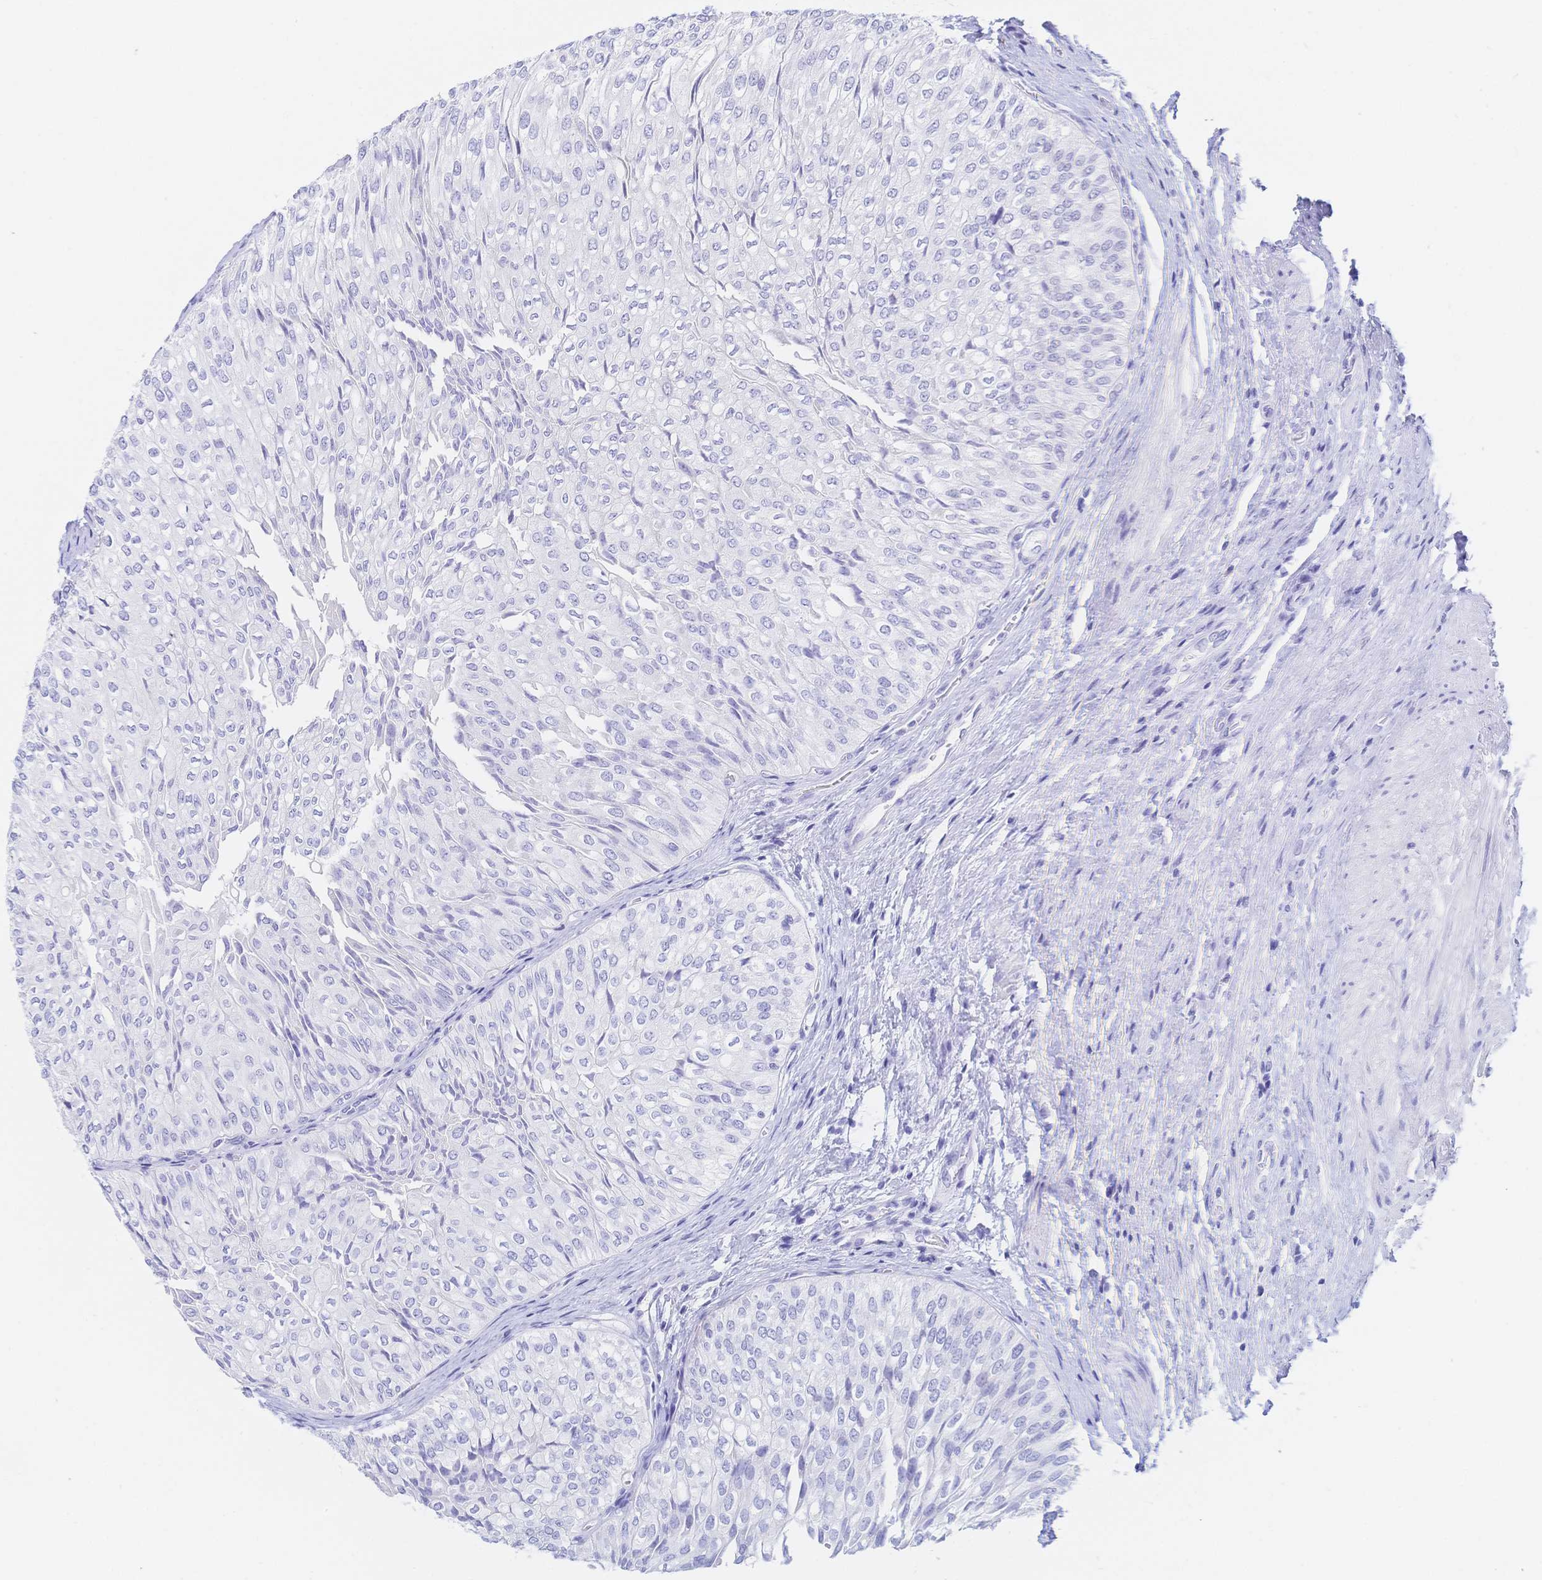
{"staining": {"intensity": "negative", "quantity": "none", "location": "none"}, "tissue": "urothelial cancer", "cell_type": "Tumor cells", "image_type": "cancer", "snomed": [{"axis": "morphology", "description": "Urothelial carcinoma, NOS"}, {"axis": "topography", "description": "Urinary bladder"}], "caption": "Protein analysis of transitional cell carcinoma displays no significant staining in tumor cells.", "gene": "MEP1B", "patient": {"sex": "male", "age": 62}}